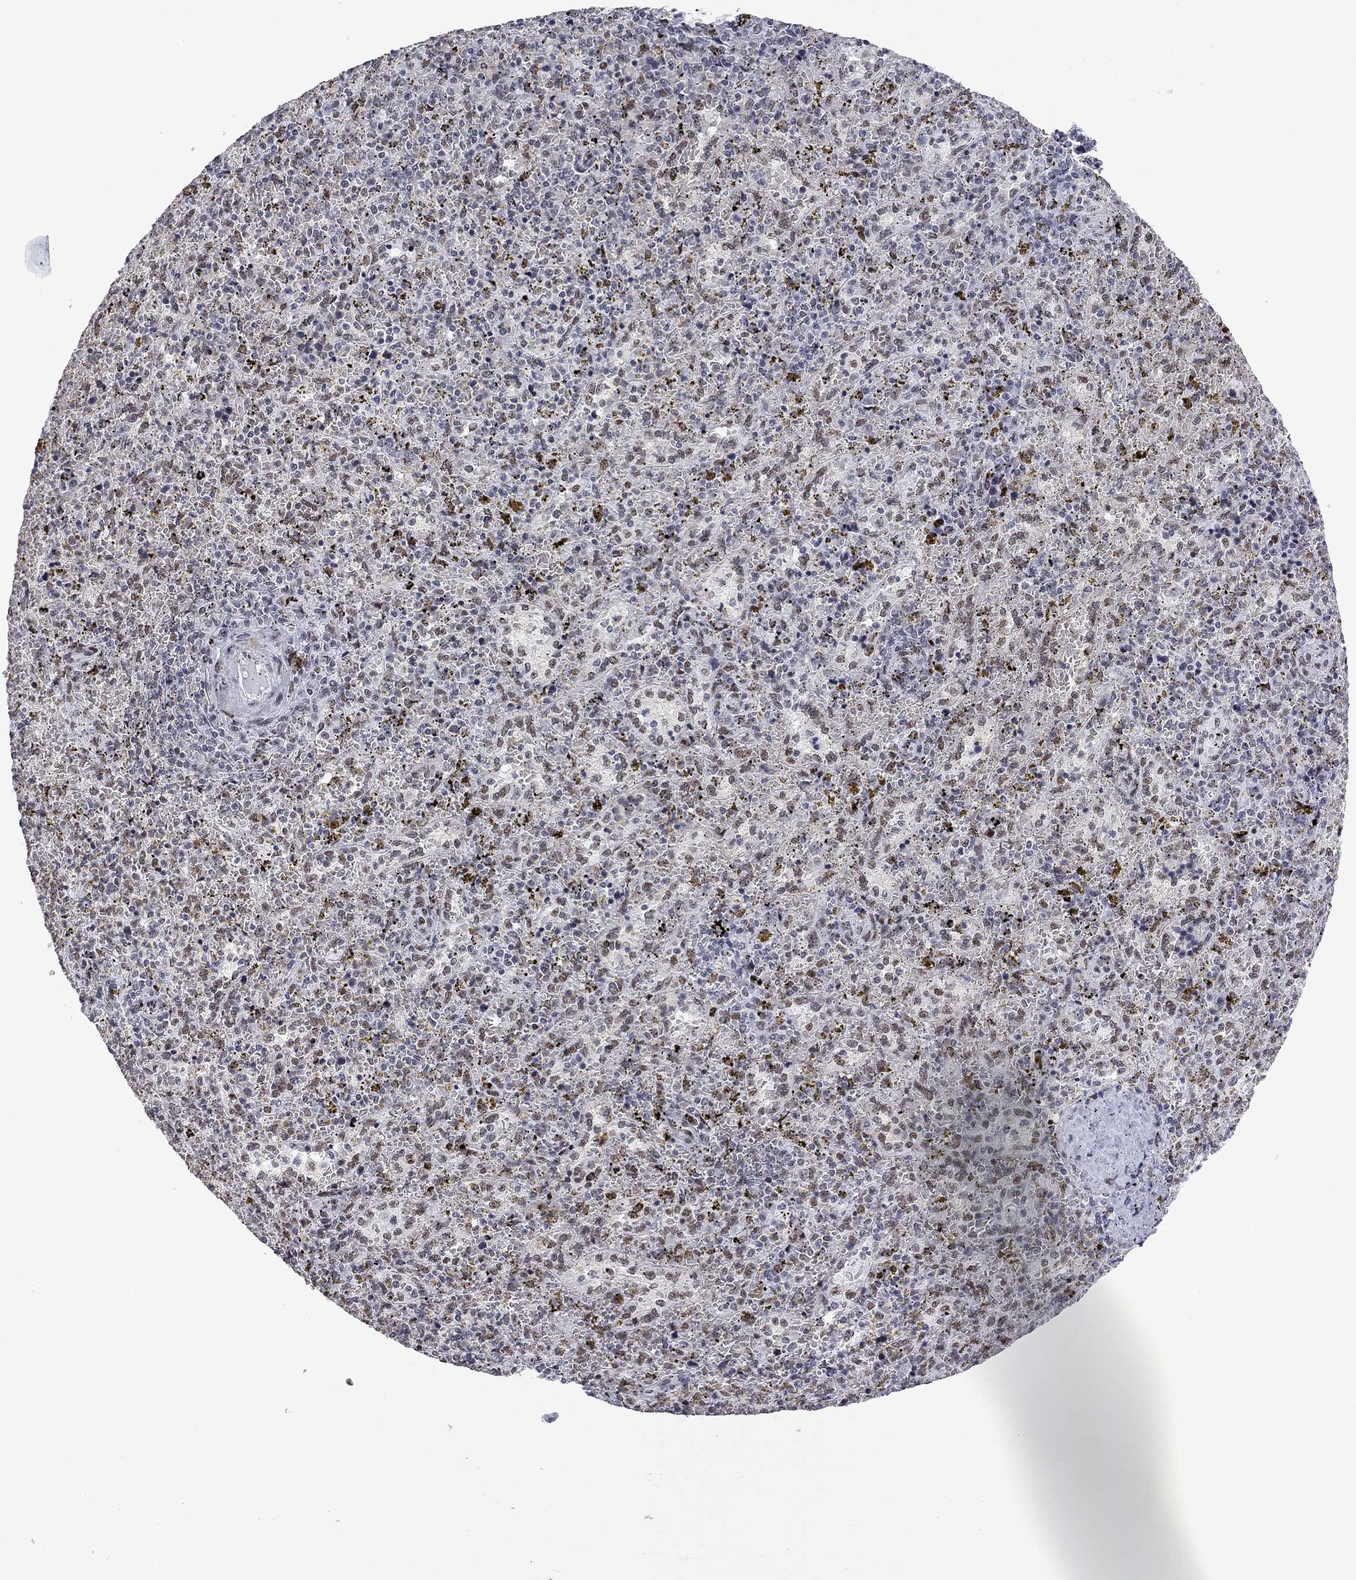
{"staining": {"intensity": "moderate", "quantity": "<25%", "location": "nuclear"}, "tissue": "spleen", "cell_type": "Cells in red pulp", "image_type": "normal", "snomed": [{"axis": "morphology", "description": "Normal tissue, NOS"}, {"axis": "topography", "description": "Spleen"}], "caption": "Immunohistochemical staining of unremarkable spleen reveals low levels of moderate nuclear expression in about <25% of cells in red pulp. (DAB = brown stain, brightfield microscopy at high magnification).", "gene": "ZBTB47", "patient": {"sex": "female", "age": 50}}